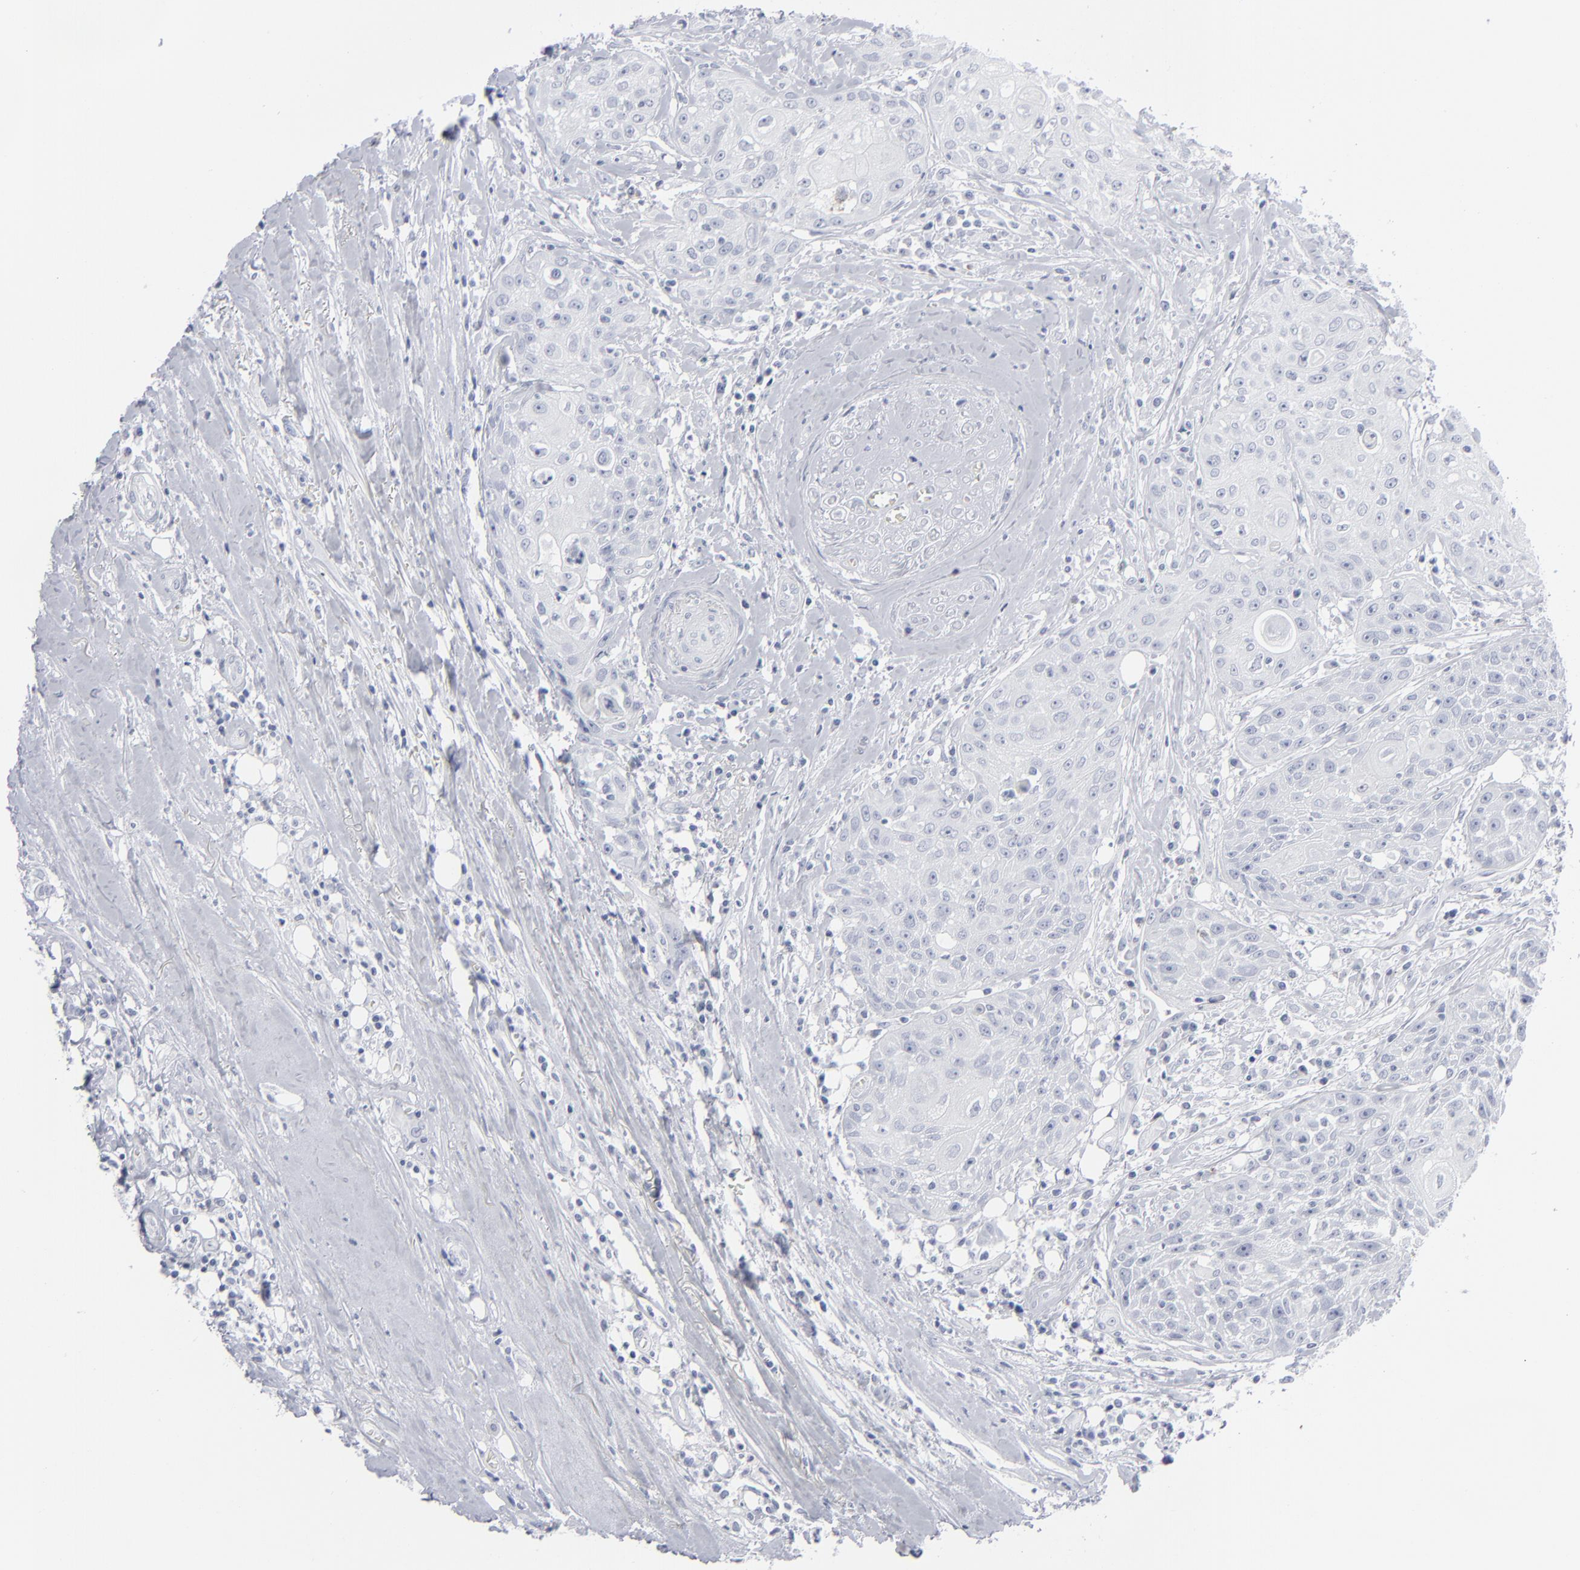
{"staining": {"intensity": "negative", "quantity": "none", "location": "none"}, "tissue": "head and neck cancer", "cell_type": "Tumor cells", "image_type": "cancer", "snomed": [{"axis": "morphology", "description": "Squamous cell carcinoma, NOS"}, {"axis": "topography", "description": "Oral tissue"}, {"axis": "topography", "description": "Head-Neck"}], "caption": "This is an immunohistochemistry image of squamous cell carcinoma (head and neck). There is no positivity in tumor cells.", "gene": "MSLN", "patient": {"sex": "female", "age": 82}}